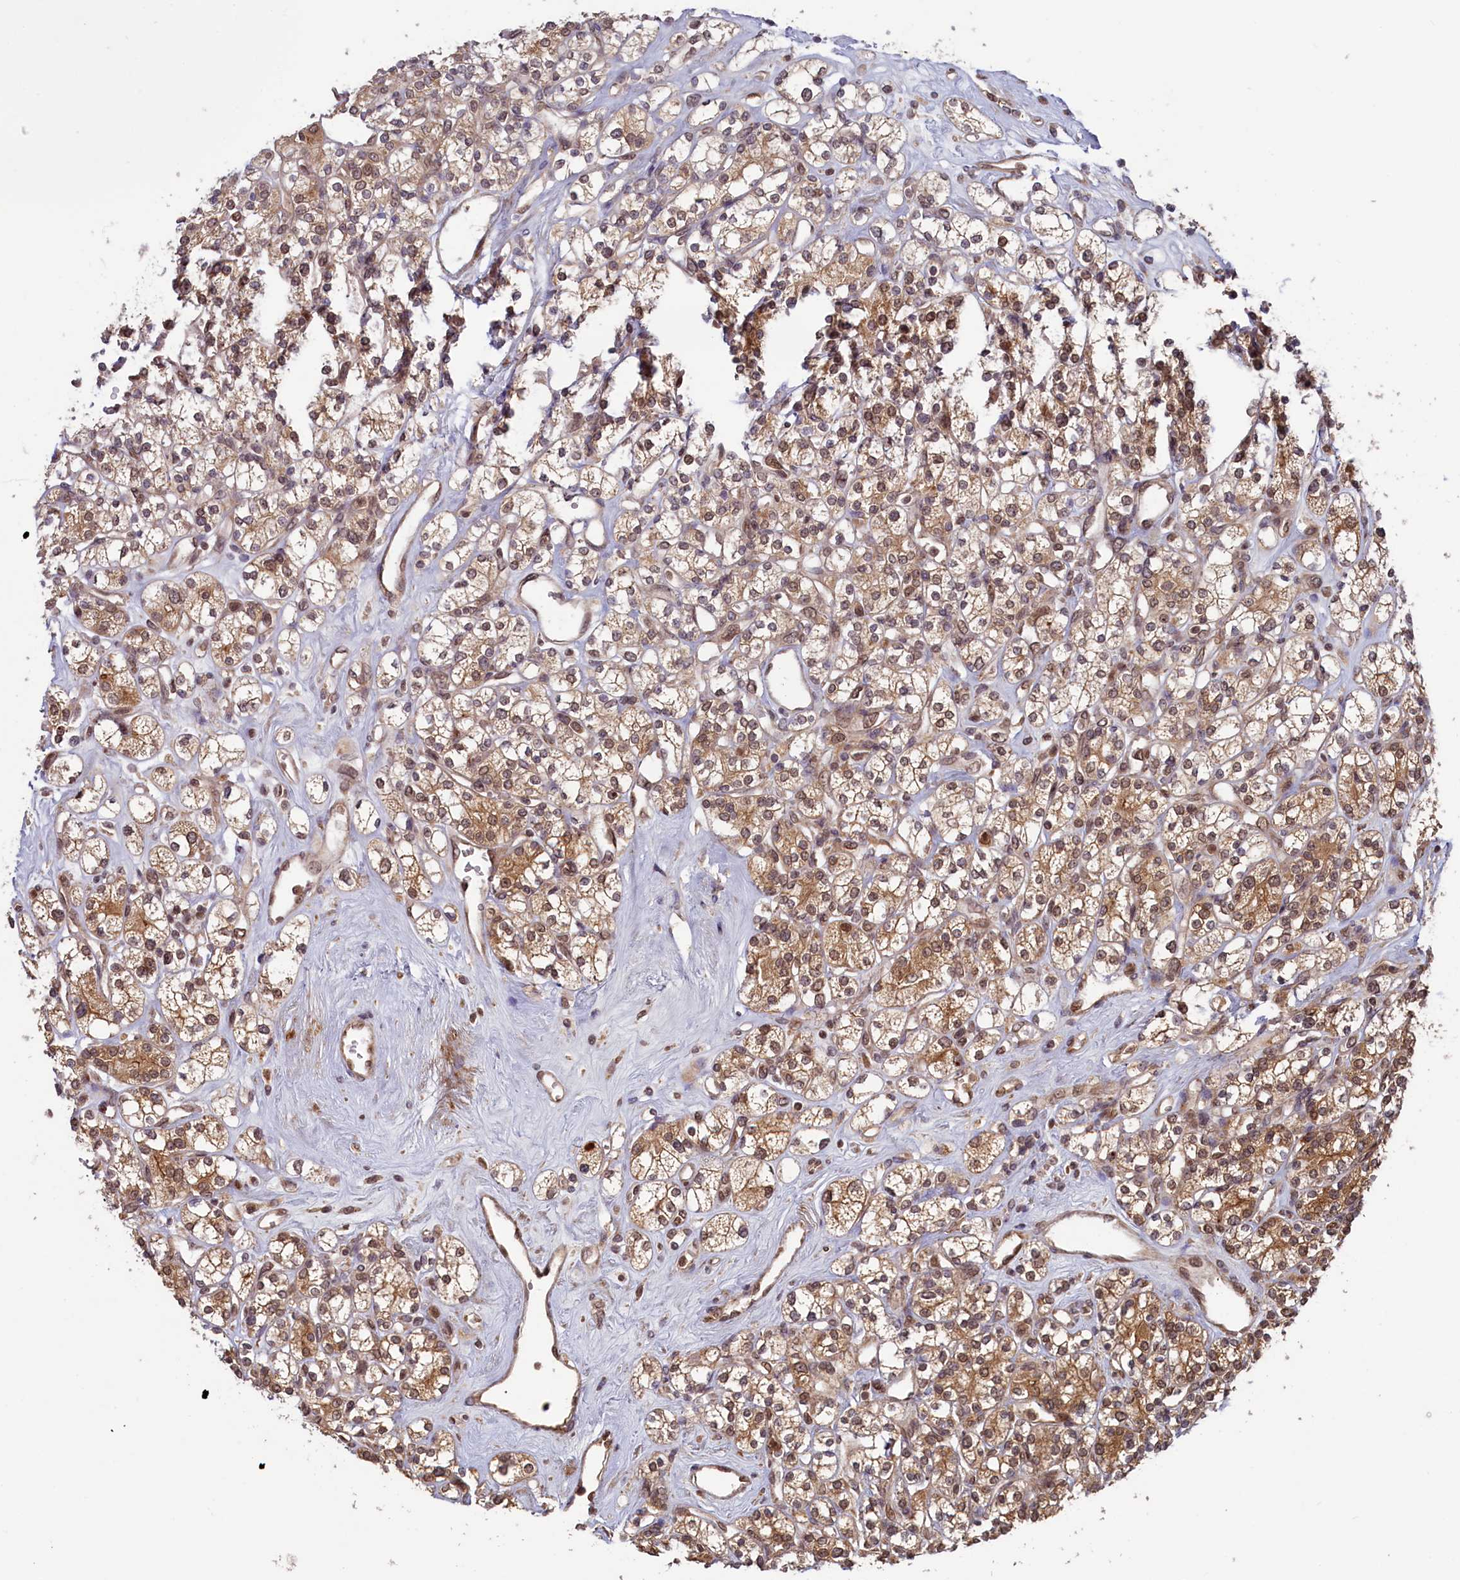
{"staining": {"intensity": "moderate", "quantity": ">75%", "location": "cytoplasmic/membranous,nuclear"}, "tissue": "renal cancer", "cell_type": "Tumor cells", "image_type": "cancer", "snomed": [{"axis": "morphology", "description": "Adenocarcinoma, NOS"}, {"axis": "topography", "description": "Kidney"}], "caption": "Moderate cytoplasmic/membranous and nuclear positivity for a protein is identified in approximately >75% of tumor cells of renal cancer (adenocarcinoma) using immunohistochemistry.", "gene": "NAE1", "patient": {"sex": "male", "age": 77}}